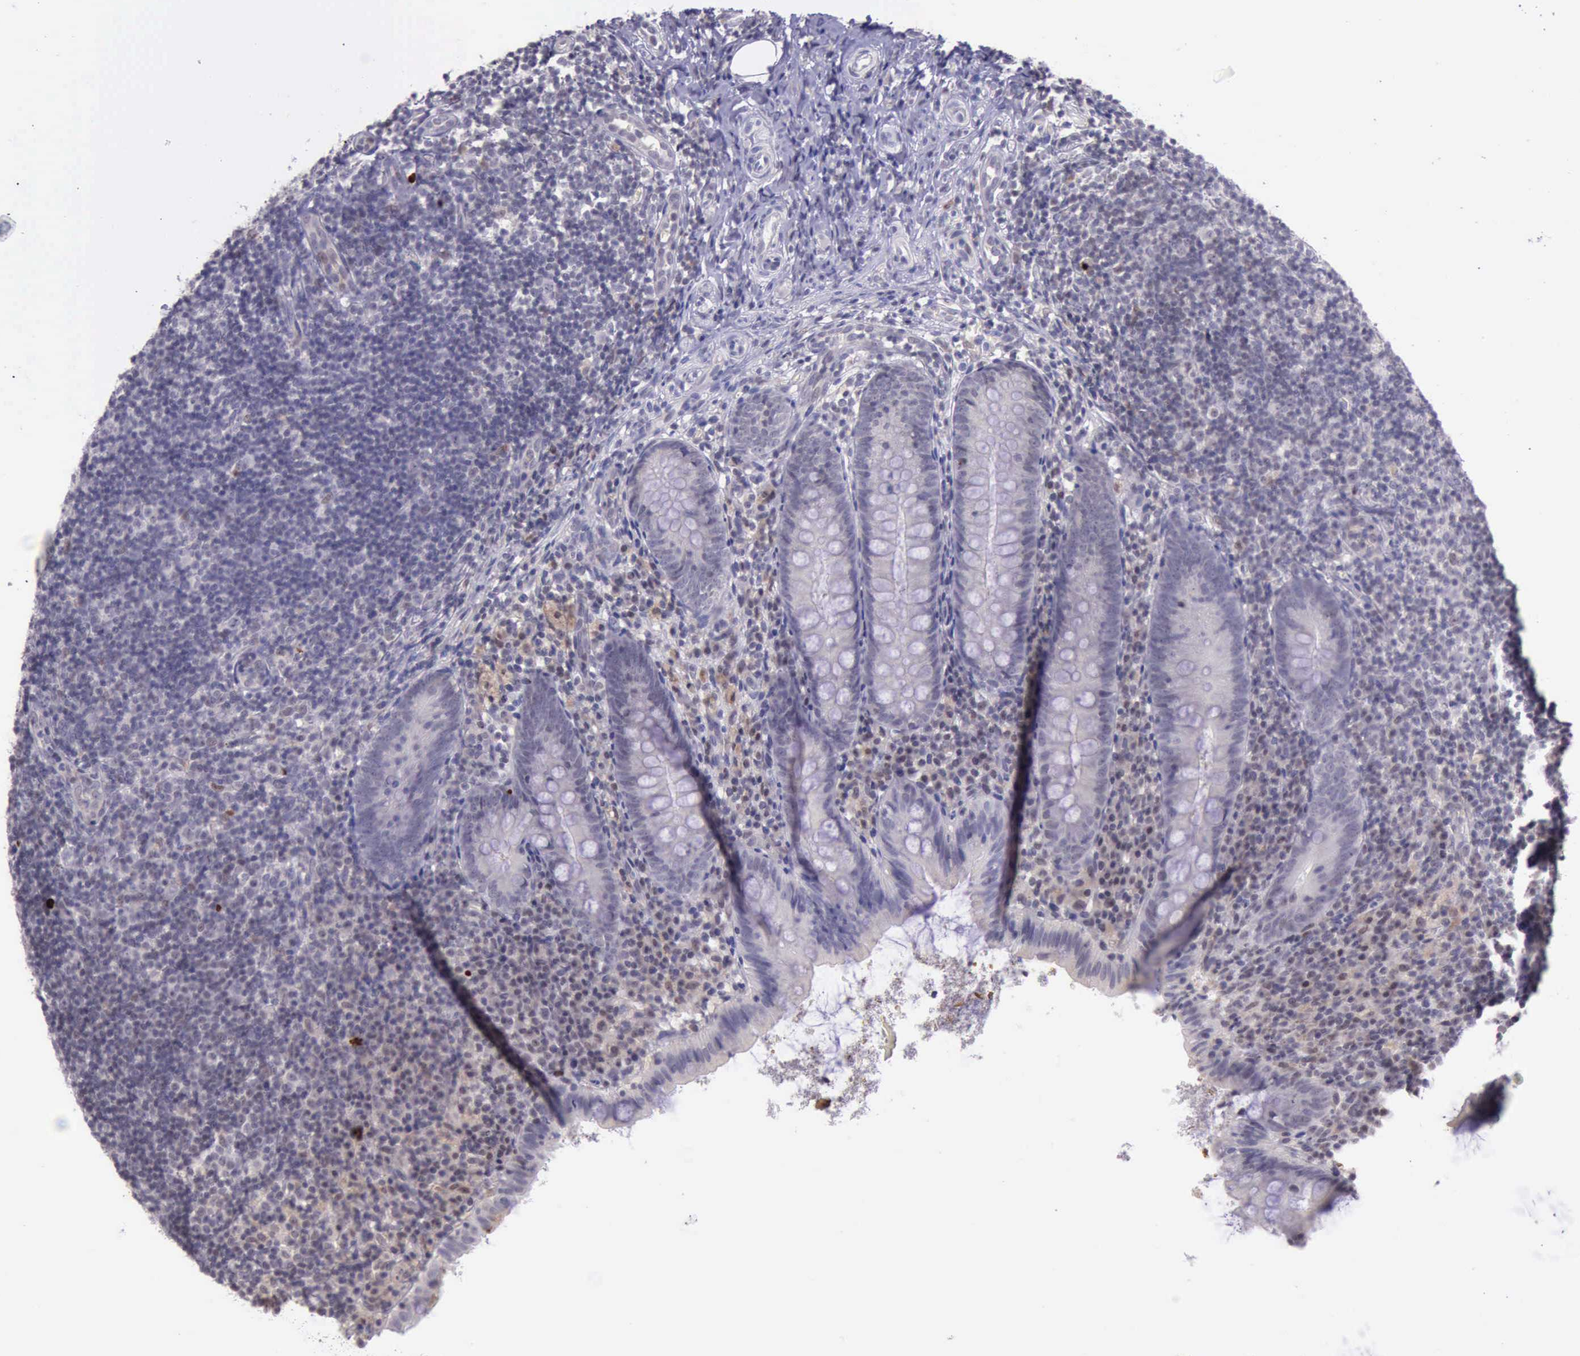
{"staining": {"intensity": "negative", "quantity": "none", "location": "none"}, "tissue": "appendix", "cell_type": "Glandular cells", "image_type": "normal", "snomed": [{"axis": "morphology", "description": "Normal tissue, NOS"}, {"axis": "topography", "description": "Appendix"}], "caption": "IHC image of benign human appendix stained for a protein (brown), which shows no staining in glandular cells.", "gene": "PARP1", "patient": {"sex": "female", "age": 9}}